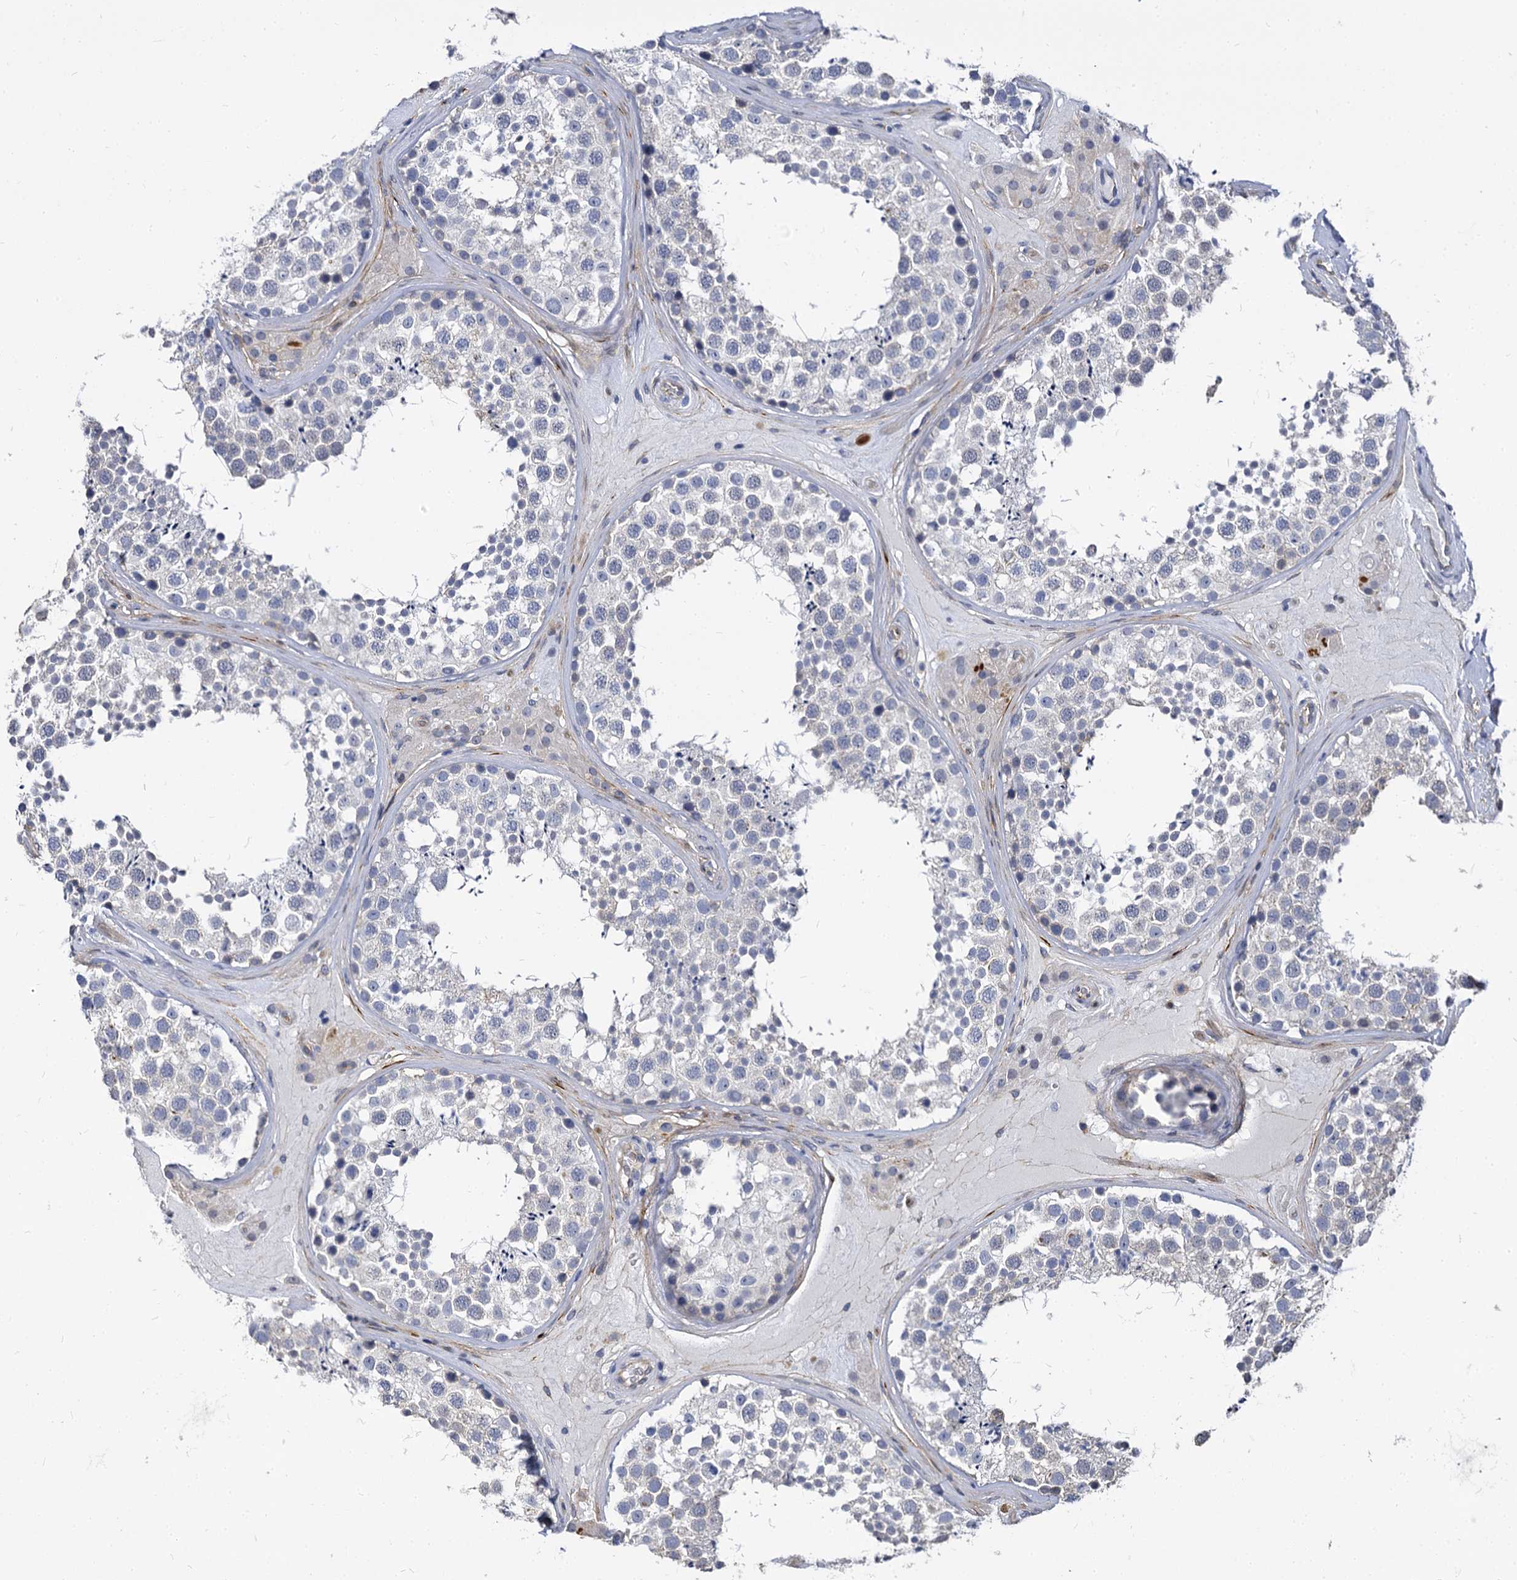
{"staining": {"intensity": "negative", "quantity": "none", "location": "none"}, "tissue": "testis", "cell_type": "Cells in seminiferous ducts", "image_type": "normal", "snomed": [{"axis": "morphology", "description": "Normal tissue, NOS"}, {"axis": "topography", "description": "Testis"}], "caption": "Immunohistochemical staining of unremarkable human testis demonstrates no significant staining in cells in seminiferous ducts. Nuclei are stained in blue.", "gene": "CBFB", "patient": {"sex": "male", "age": 46}}